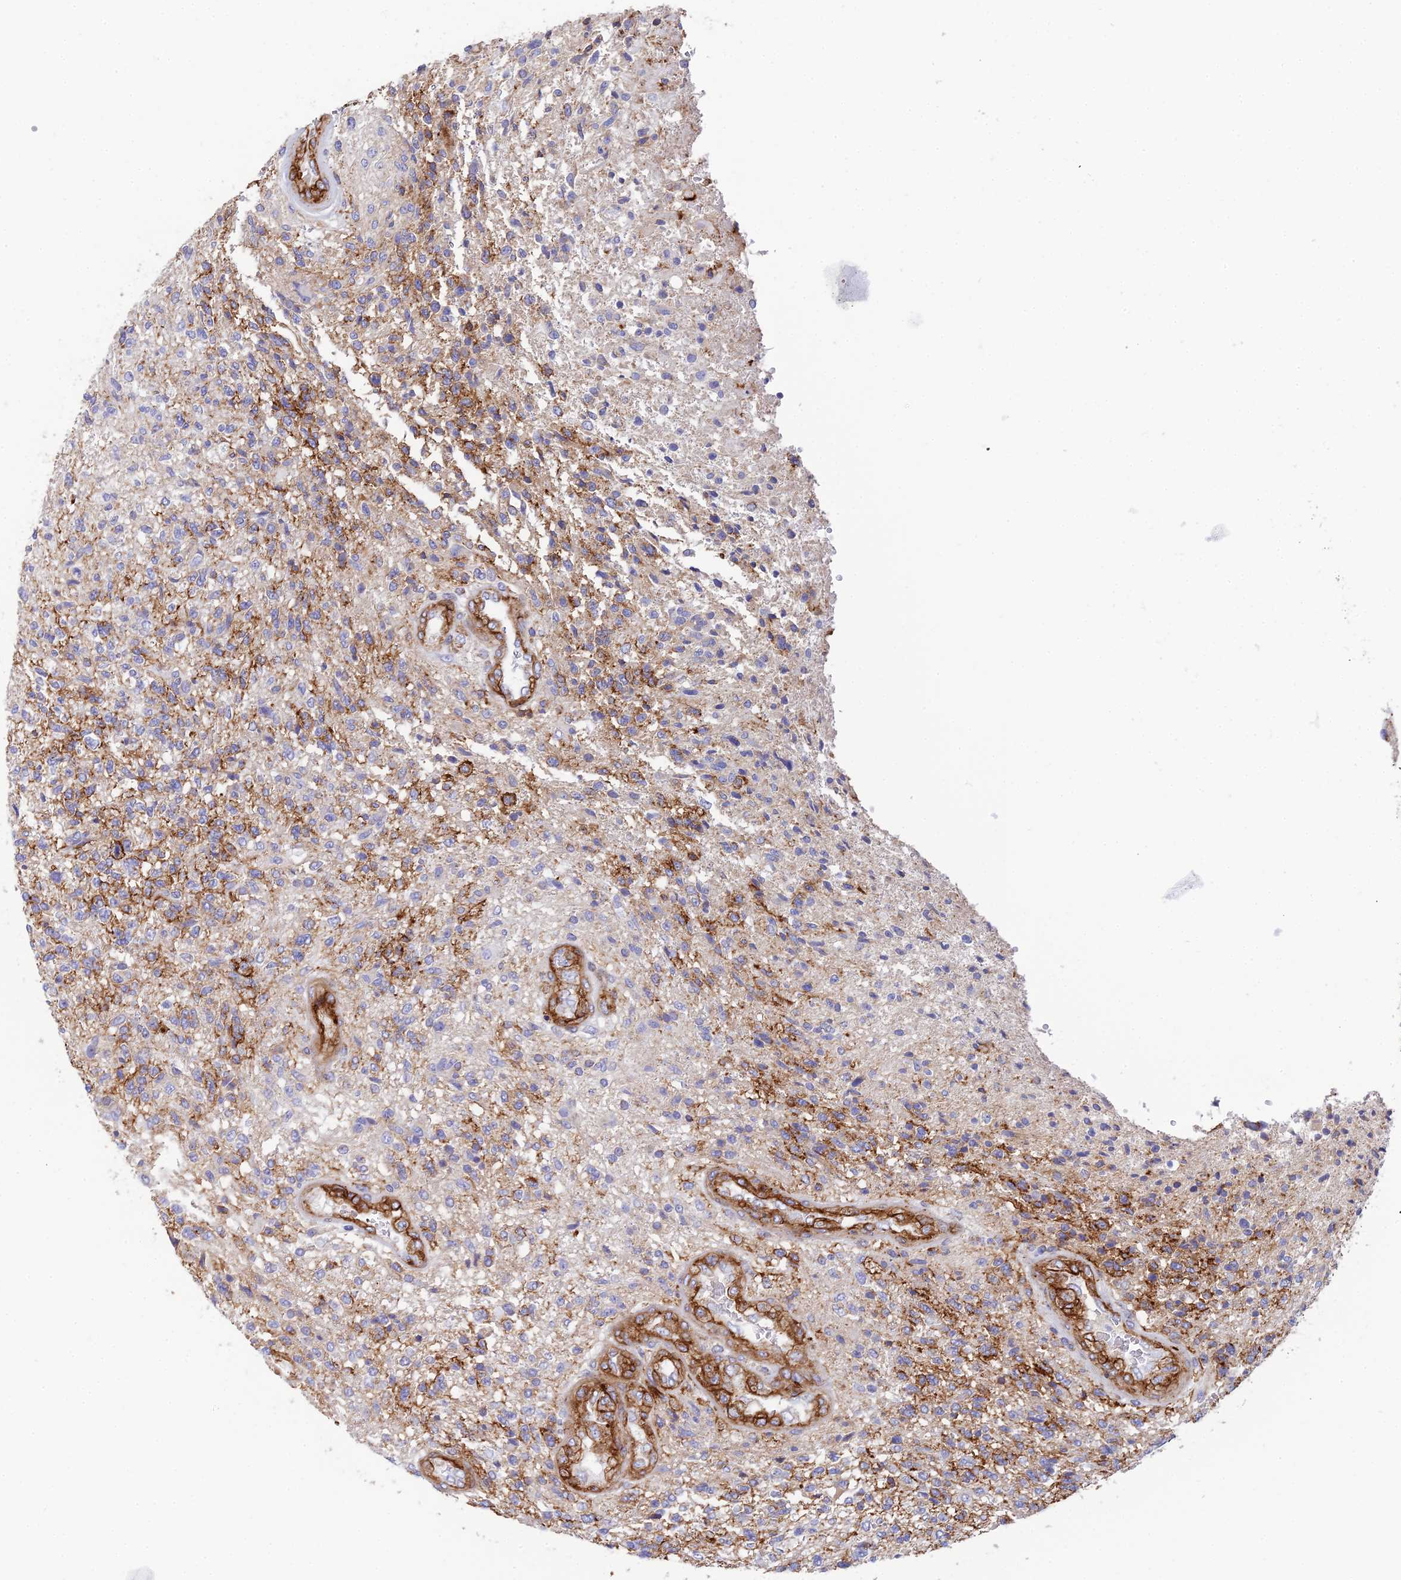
{"staining": {"intensity": "negative", "quantity": "none", "location": "none"}, "tissue": "glioma", "cell_type": "Tumor cells", "image_type": "cancer", "snomed": [{"axis": "morphology", "description": "Glioma, malignant, High grade"}, {"axis": "topography", "description": "Brain"}], "caption": "Immunohistochemistry micrograph of human glioma stained for a protein (brown), which reveals no expression in tumor cells.", "gene": "CSPG4", "patient": {"sex": "male", "age": 56}}